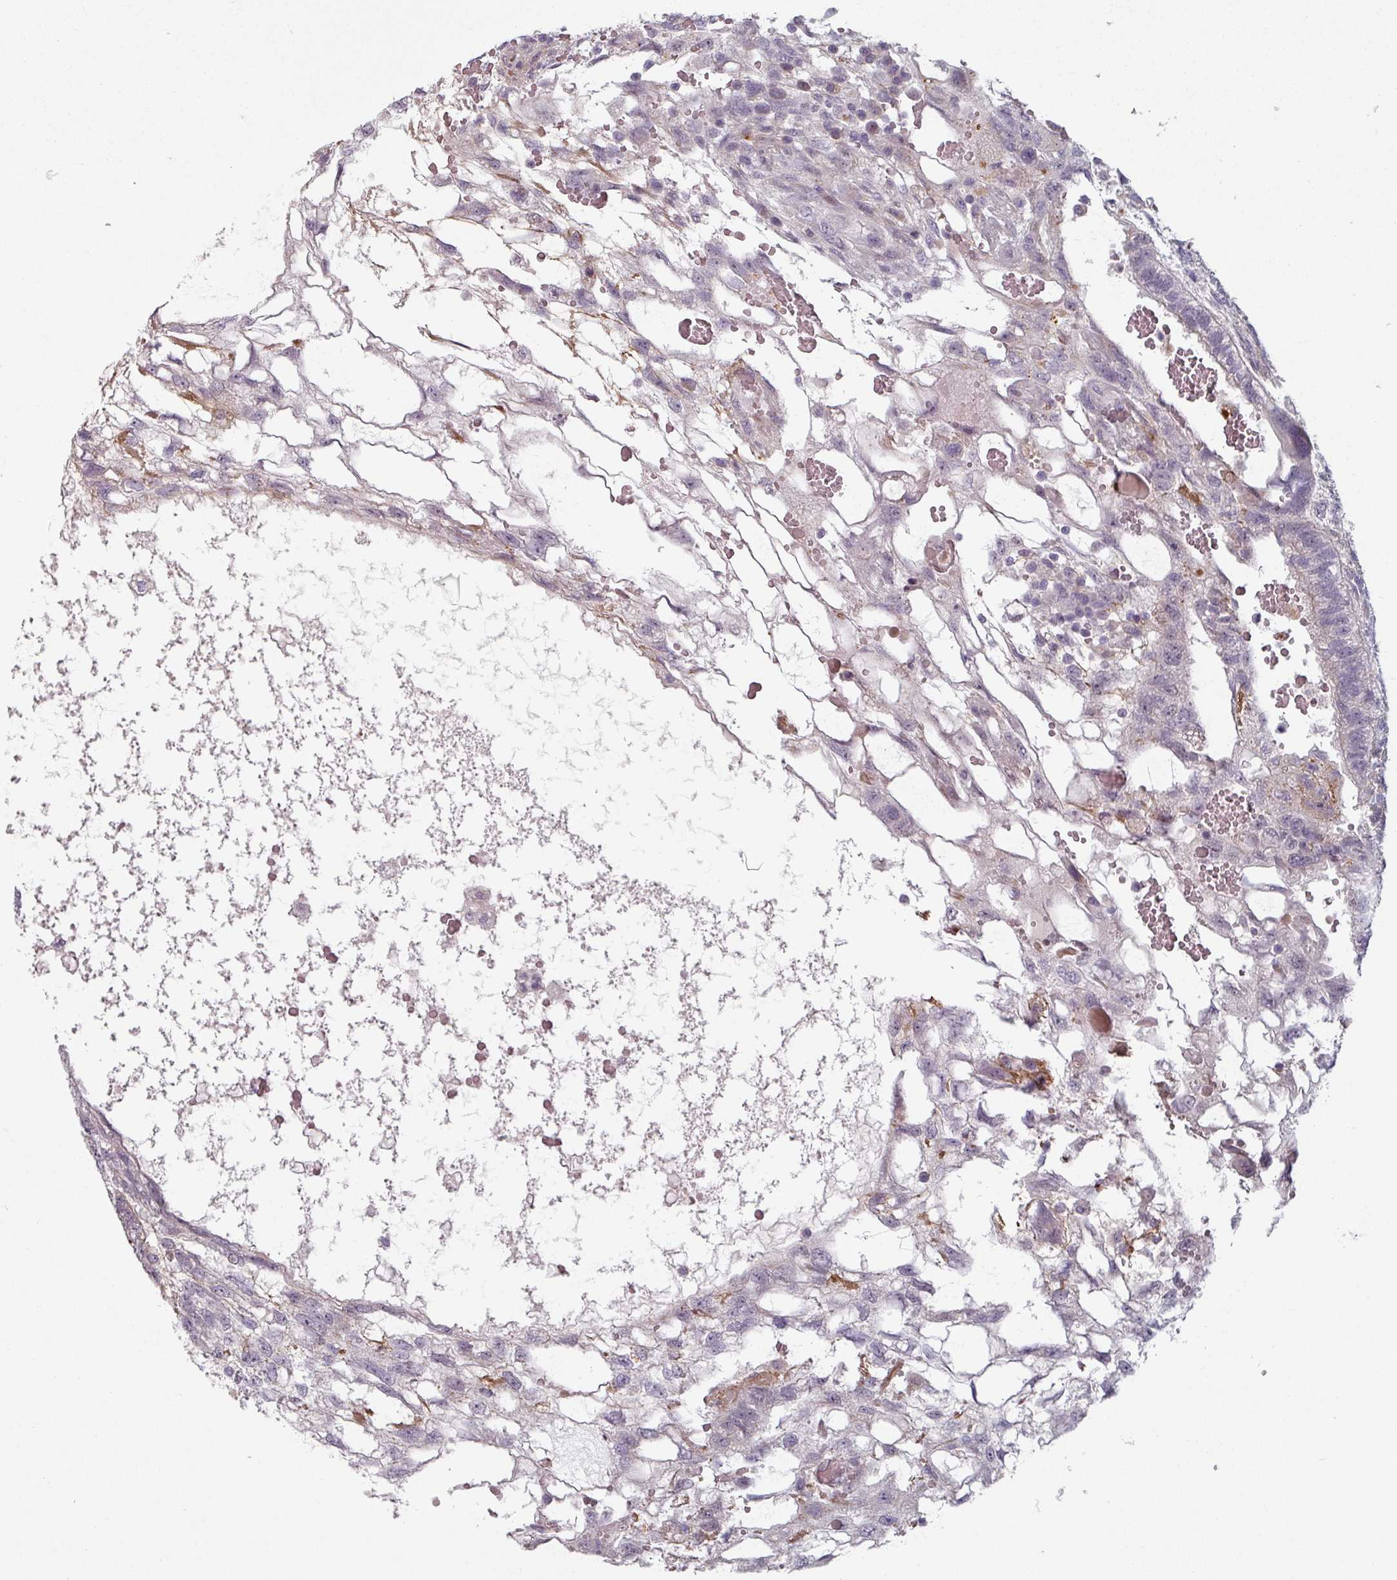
{"staining": {"intensity": "negative", "quantity": "none", "location": "none"}, "tissue": "testis cancer", "cell_type": "Tumor cells", "image_type": "cancer", "snomed": [{"axis": "morphology", "description": "Normal tissue, NOS"}, {"axis": "morphology", "description": "Carcinoma, Embryonal, NOS"}, {"axis": "topography", "description": "Testis"}], "caption": "There is no significant staining in tumor cells of testis cancer.", "gene": "CYB5RL", "patient": {"sex": "male", "age": 32}}